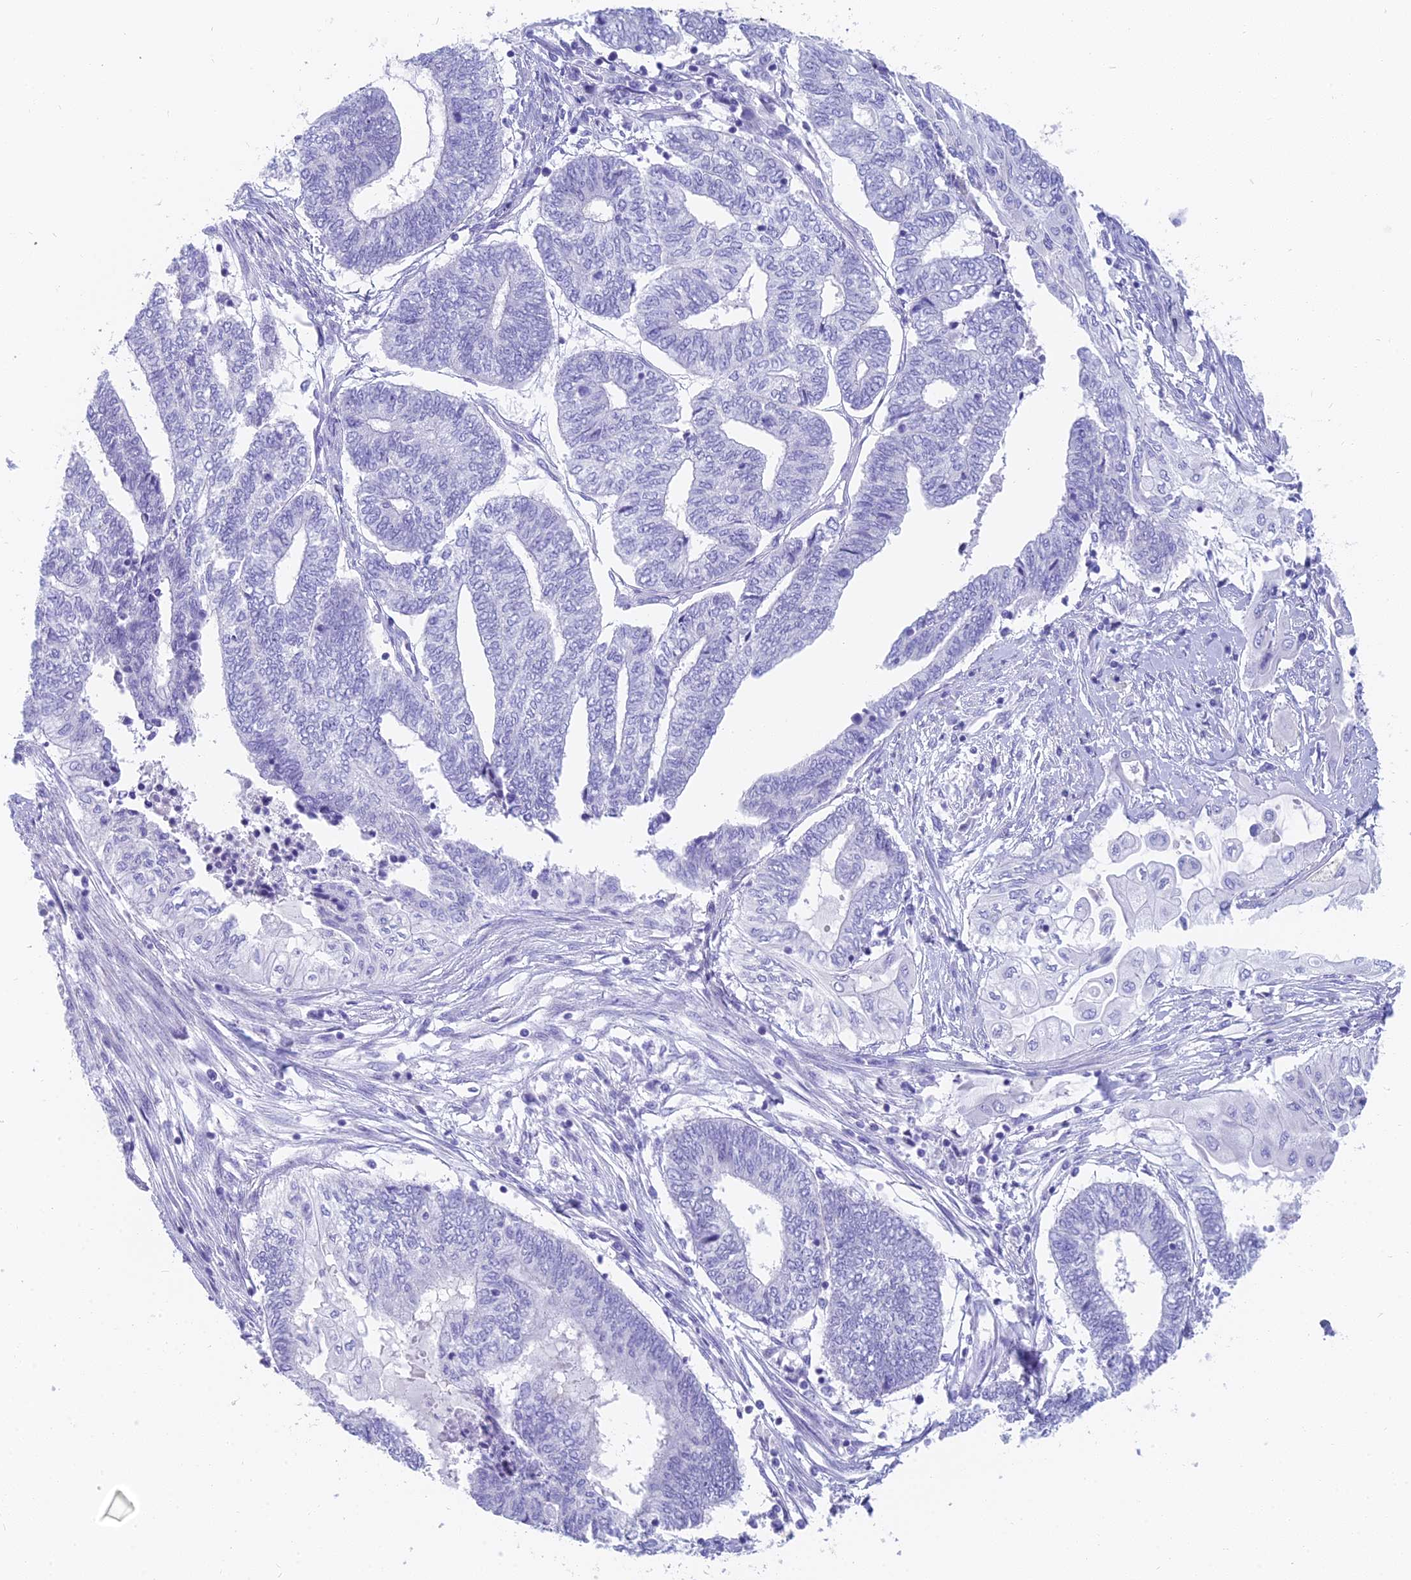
{"staining": {"intensity": "negative", "quantity": "none", "location": "none"}, "tissue": "endometrial cancer", "cell_type": "Tumor cells", "image_type": "cancer", "snomed": [{"axis": "morphology", "description": "Adenocarcinoma, NOS"}, {"axis": "topography", "description": "Uterus"}, {"axis": "topography", "description": "Endometrium"}], "caption": "Image shows no significant protein staining in tumor cells of endometrial cancer. The staining was performed using DAB to visualize the protein expression in brown, while the nuclei were stained in blue with hematoxylin (Magnification: 20x).", "gene": "SLC36A2", "patient": {"sex": "female", "age": 70}}